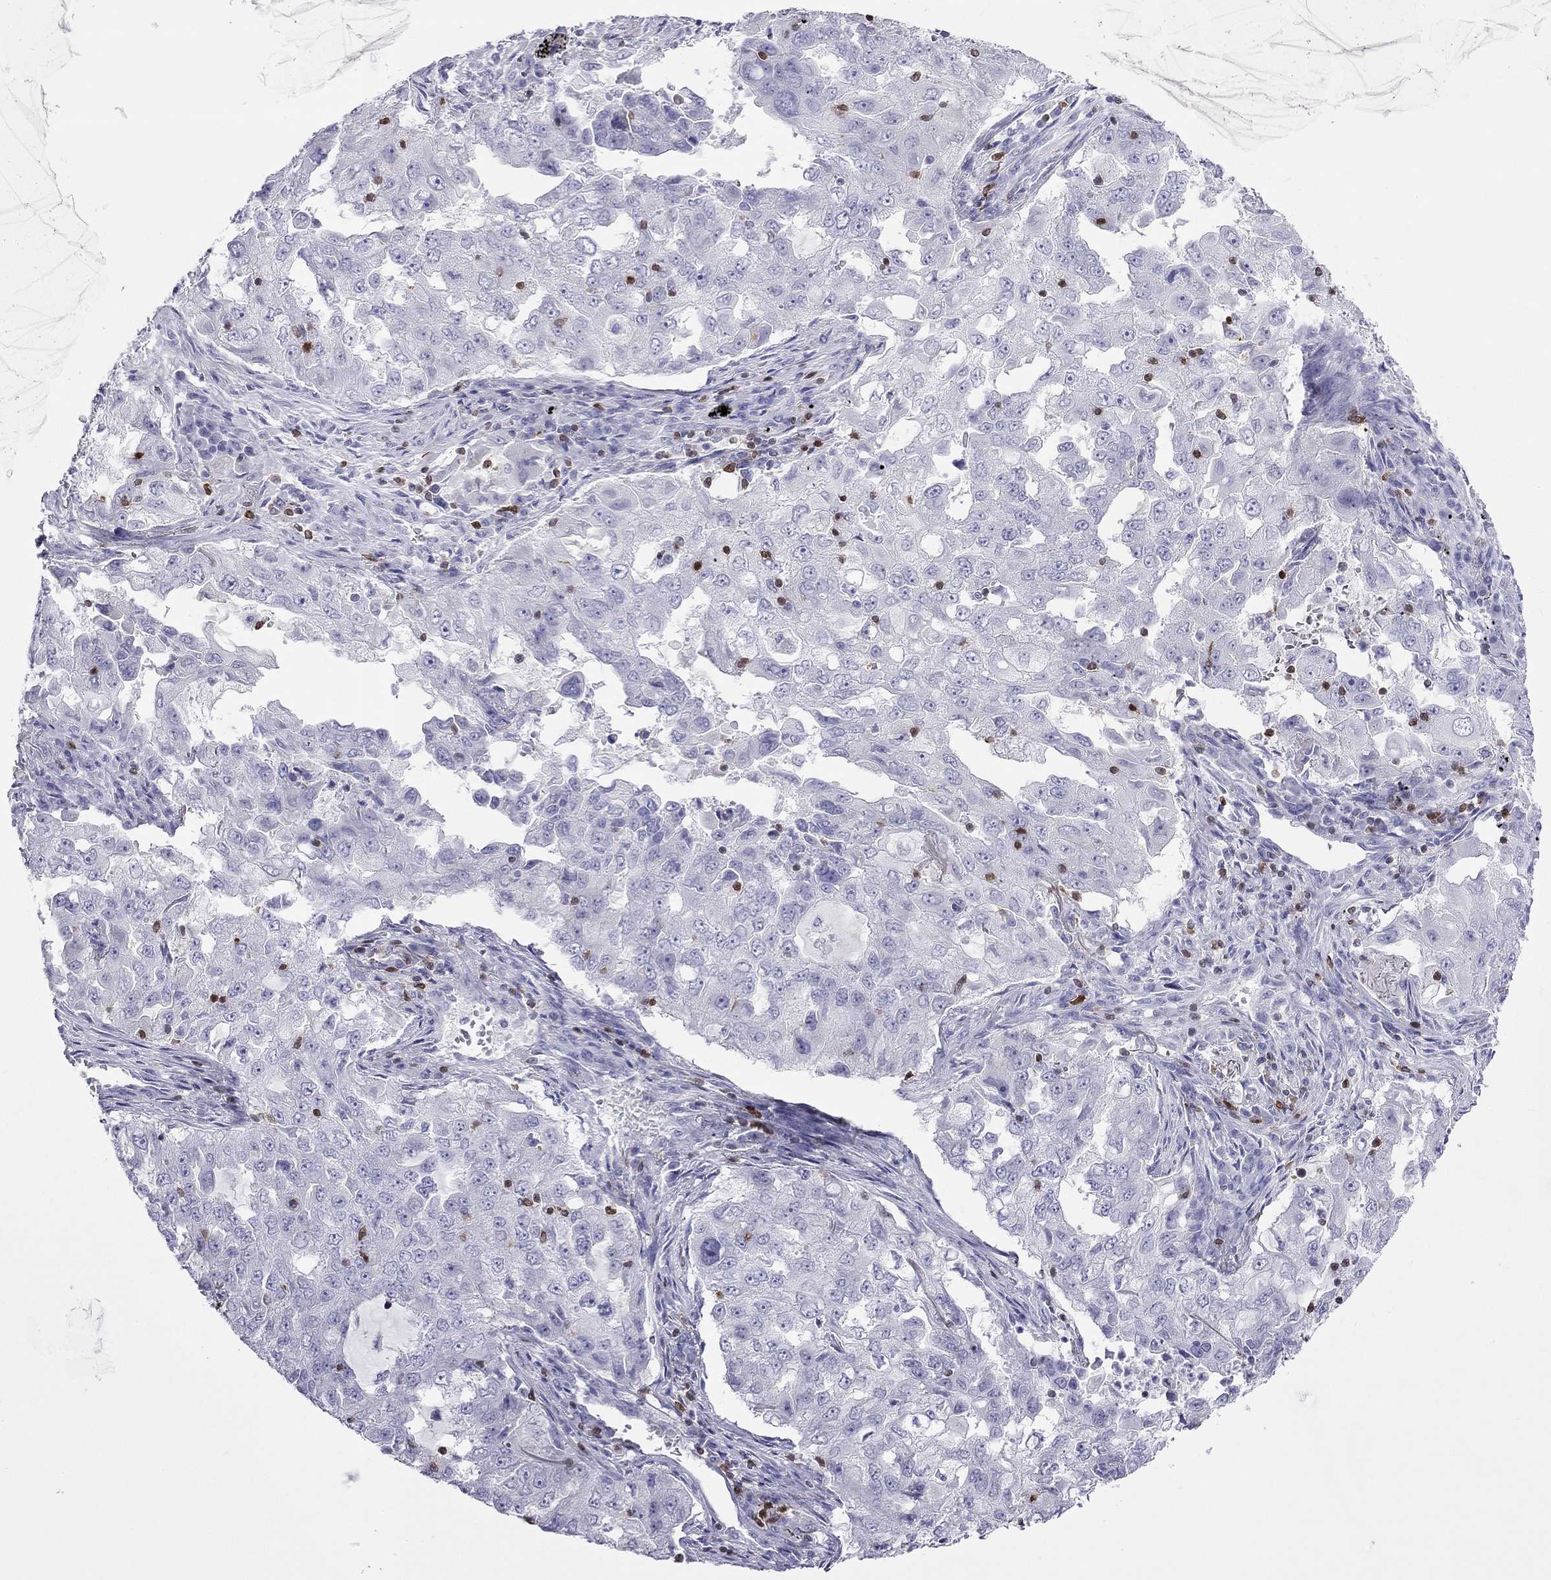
{"staining": {"intensity": "negative", "quantity": "none", "location": "none"}, "tissue": "lung cancer", "cell_type": "Tumor cells", "image_type": "cancer", "snomed": [{"axis": "morphology", "description": "Adenocarcinoma, NOS"}, {"axis": "topography", "description": "Lung"}], "caption": "Immunohistochemistry (IHC) photomicrograph of neoplastic tissue: human lung adenocarcinoma stained with DAB displays no significant protein expression in tumor cells.", "gene": "SH2D2A", "patient": {"sex": "female", "age": 61}}